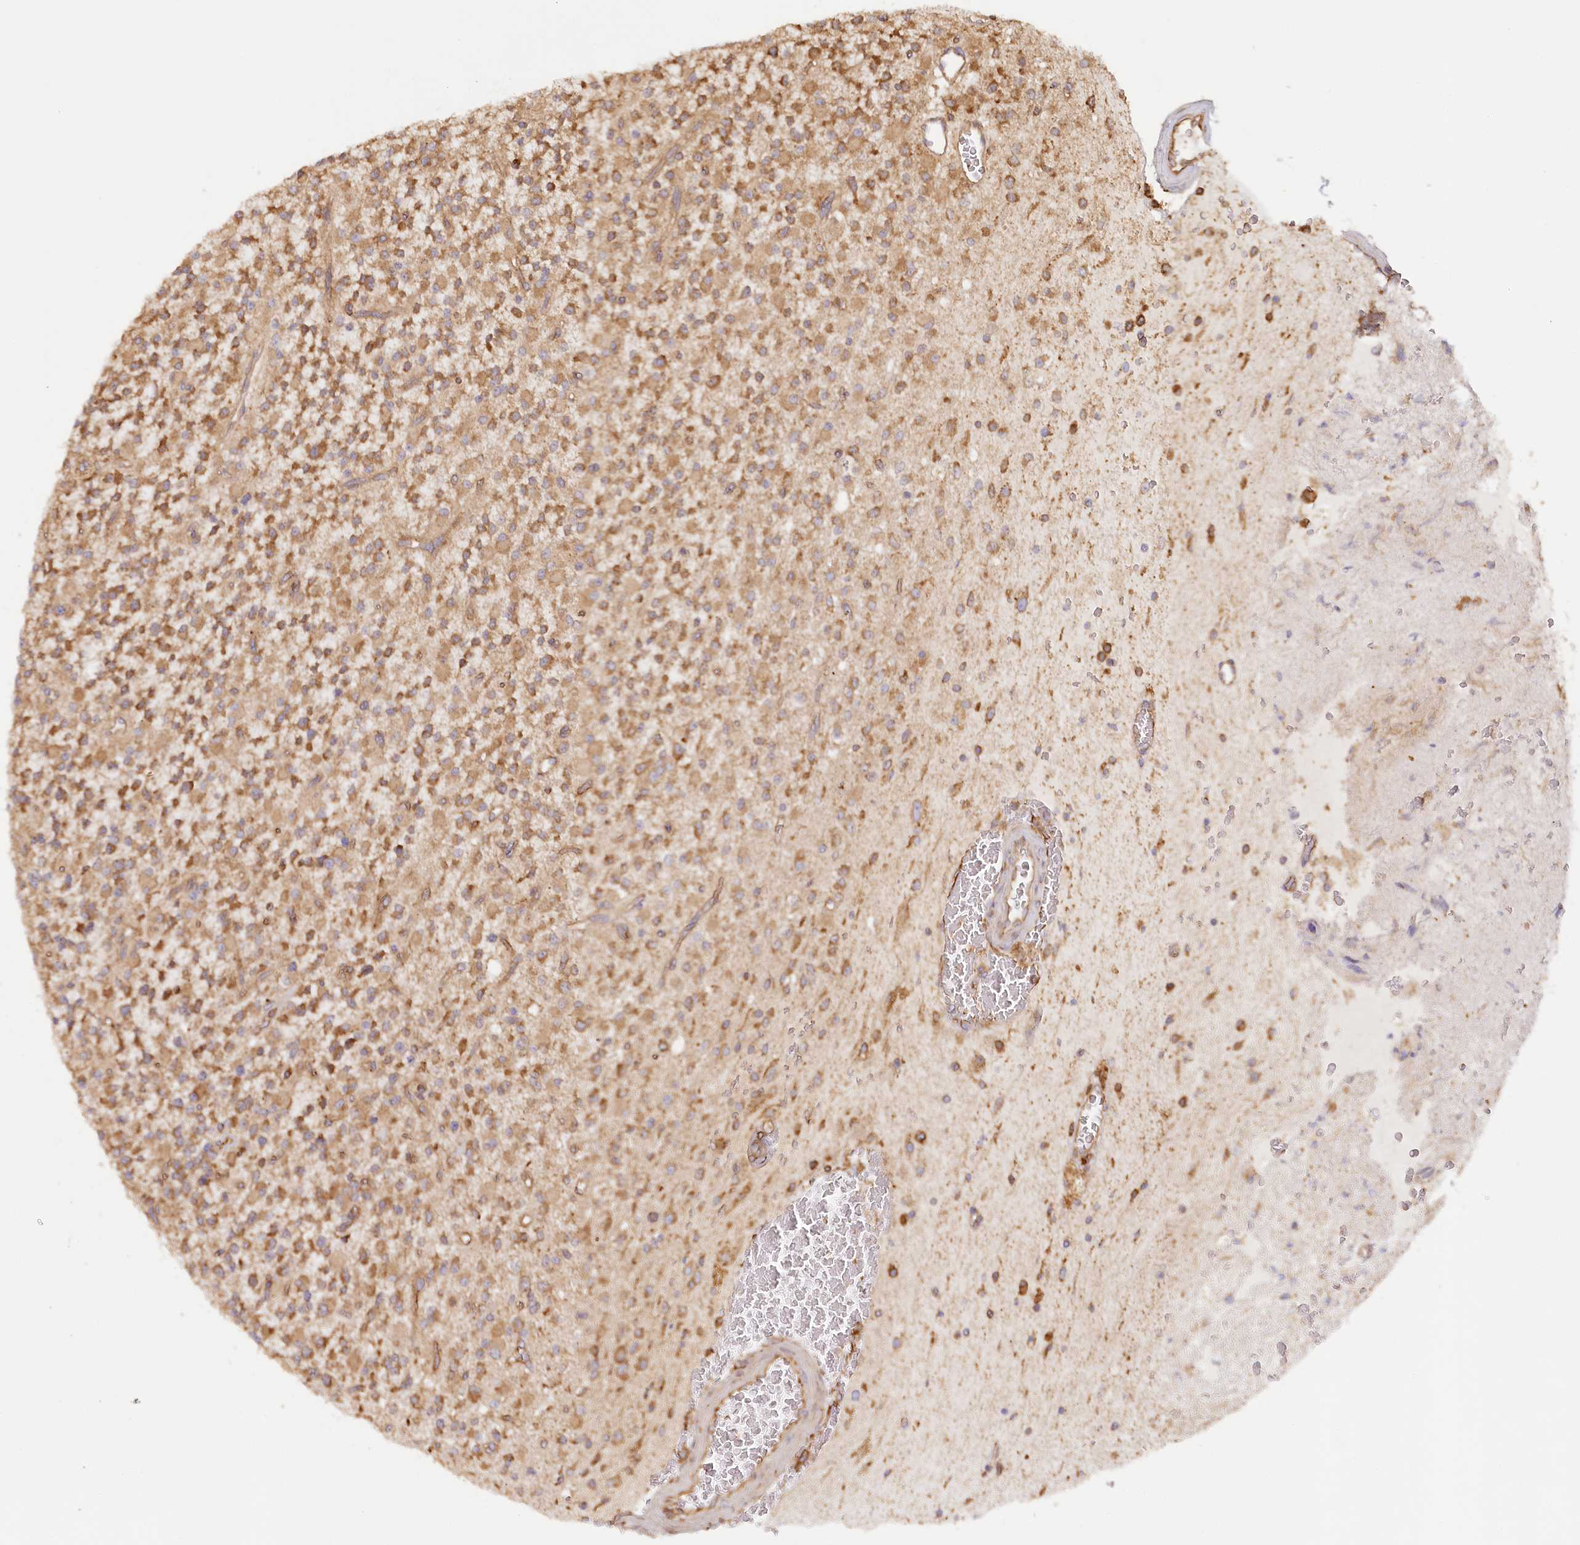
{"staining": {"intensity": "moderate", "quantity": ">75%", "location": "cytoplasmic/membranous"}, "tissue": "glioma", "cell_type": "Tumor cells", "image_type": "cancer", "snomed": [{"axis": "morphology", "description": "Glioma, malignant, High grade"}, {"axis": "topography", "description": "Brain"}], "caption": "There is medium levels of moderate cytoplasmic/membranous expression in tumor cells of malignant glioma (high-grade), as demonstrated by immunohistochemical staining (brown color).", "gene": "ACAP2", "patient": {"sex": "male", "age": 34}}